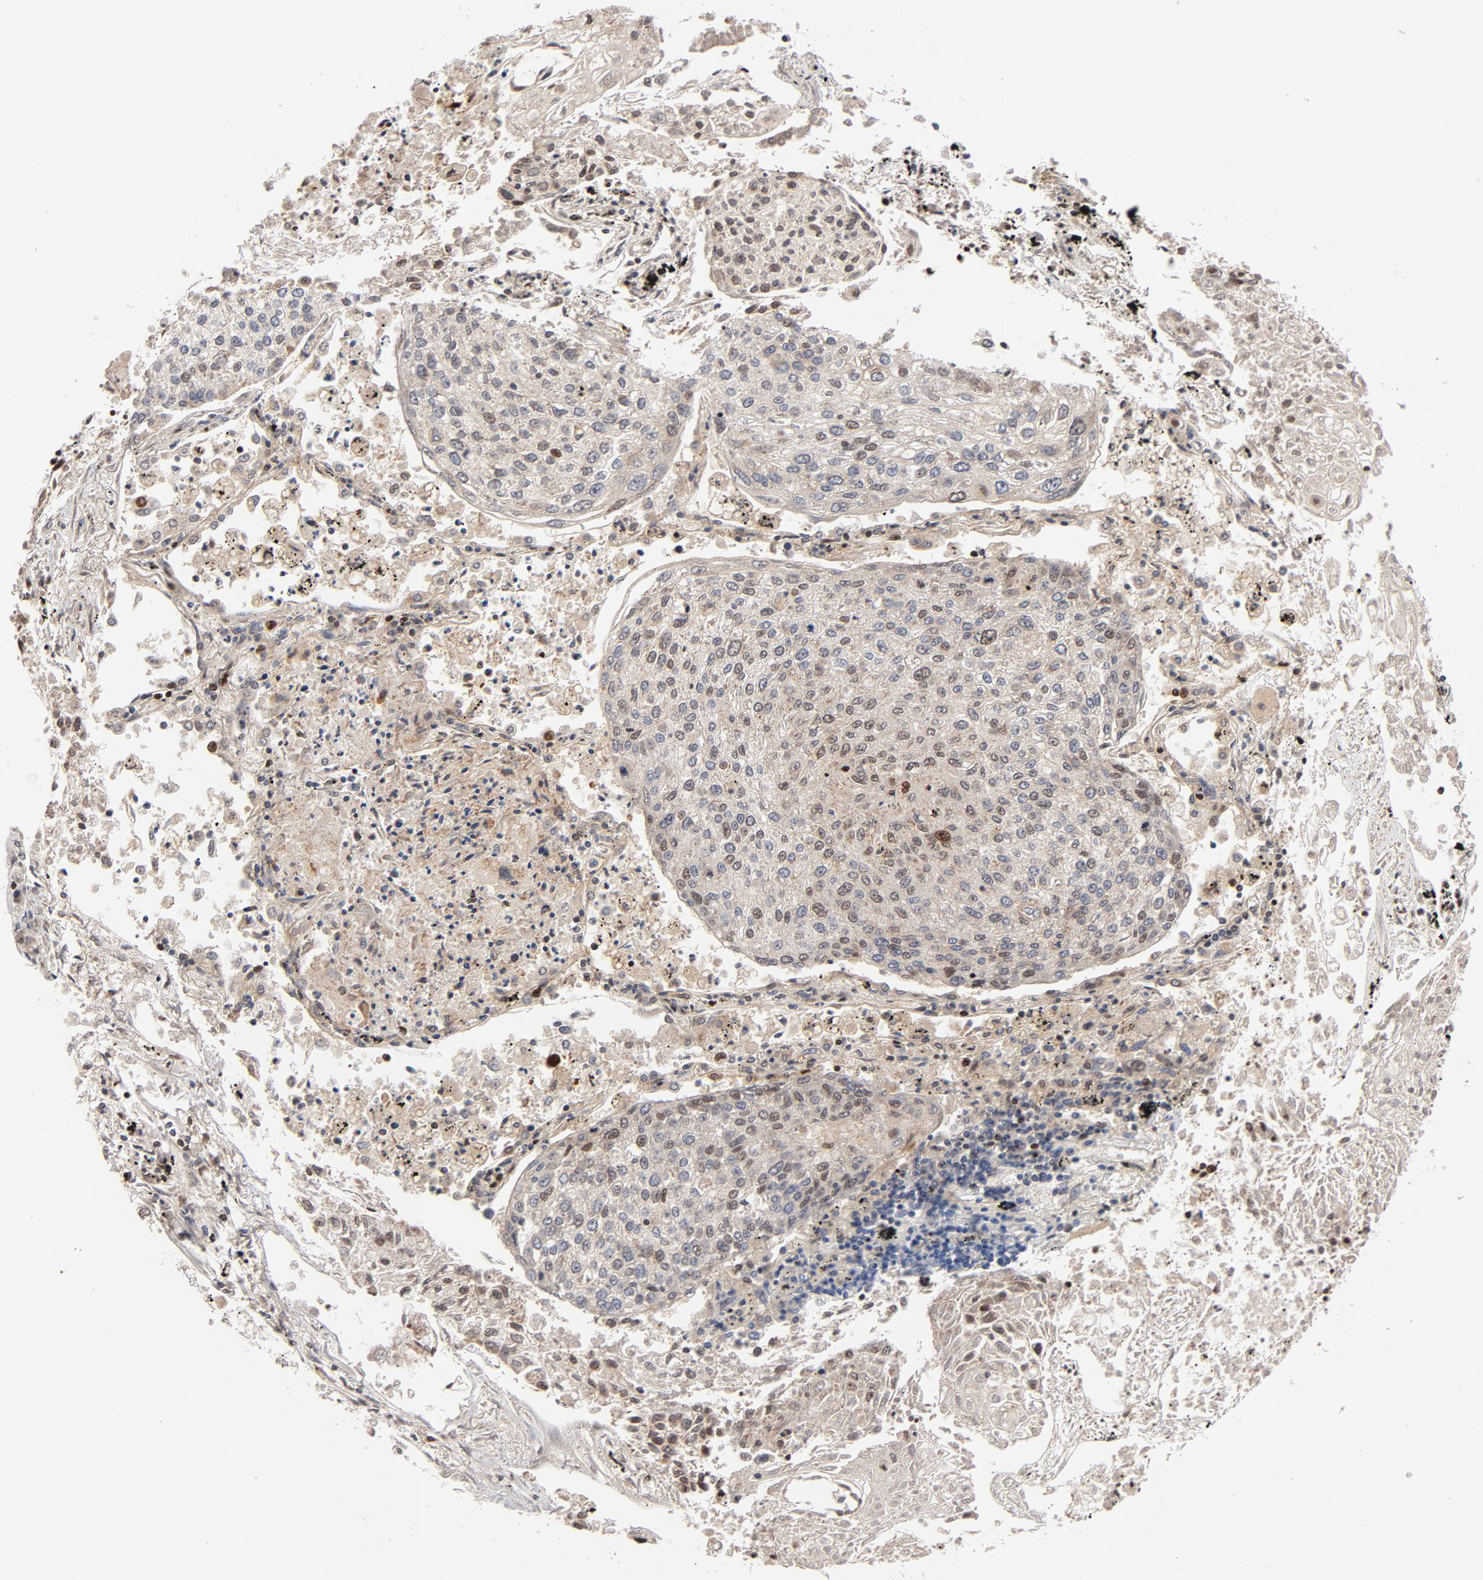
{"staining": {"intensity": "weak", "quantity": ">75%", "location": "cytoplasmic/membranous"}, "tissue": "lung cancer", "cell_type": "Tumor cells", "image_type": "cancer", "snomed": [{"axis": "morphology", "description": "Squamous cell carcinoma, NOS"}, {"axis": "topography", "description": "Lung"}], "caption": "An IHC photomicrograph of tumor tissue is shown. Protein staining in brown shows weak cytoplasmic/membranous positivity in lung squamous cell carcinoma within tumor cells.", "gene": "DNAAF2", "patient": {"sex": "male", "age": 75}}